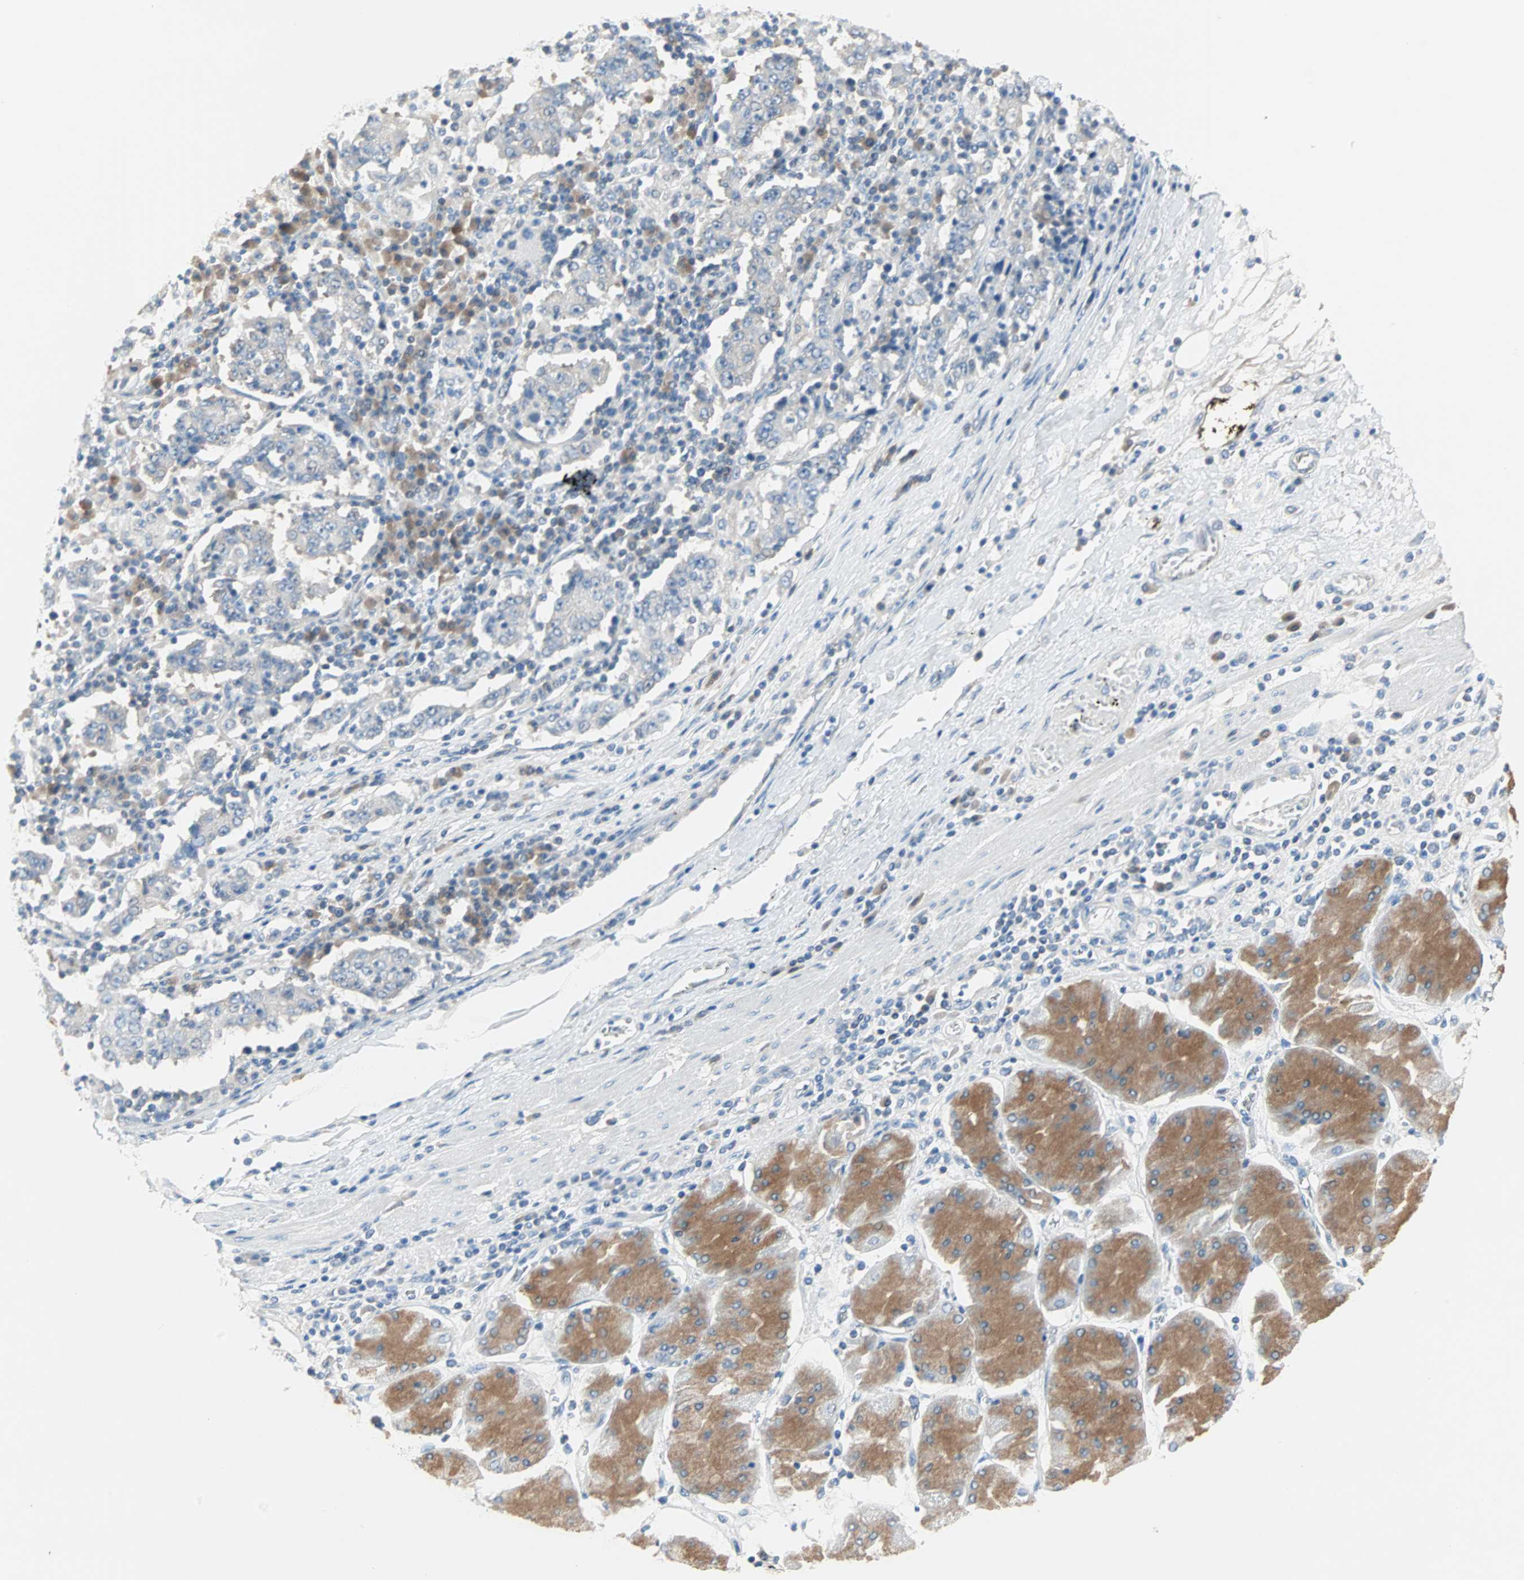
{"staining": {"intensity": "weak", "quantity": "<25%", "location": "cytoplasmic/membranous"}, "tissue": "stomach cancer", "cell_type": "Tumor cells", "image_type": "cancer", "snomed": [{"axis": "morphology", "description": "Normal tissue, NOS"}, {"axis": "morphology", "description": "Adenocarcinoma, NOS"}, {"axis": "topography", "description": "Stomach, upper"}, {"axis": "topography", "description": "Stomach"}], "caption": "A high-resolution photomicrograph shows IHC staining of stomach adenocarcinoma, which reveals no significant expression in tumor cells.", "gene": "MPI", "patient": {"sex": "male", "age": 59}}